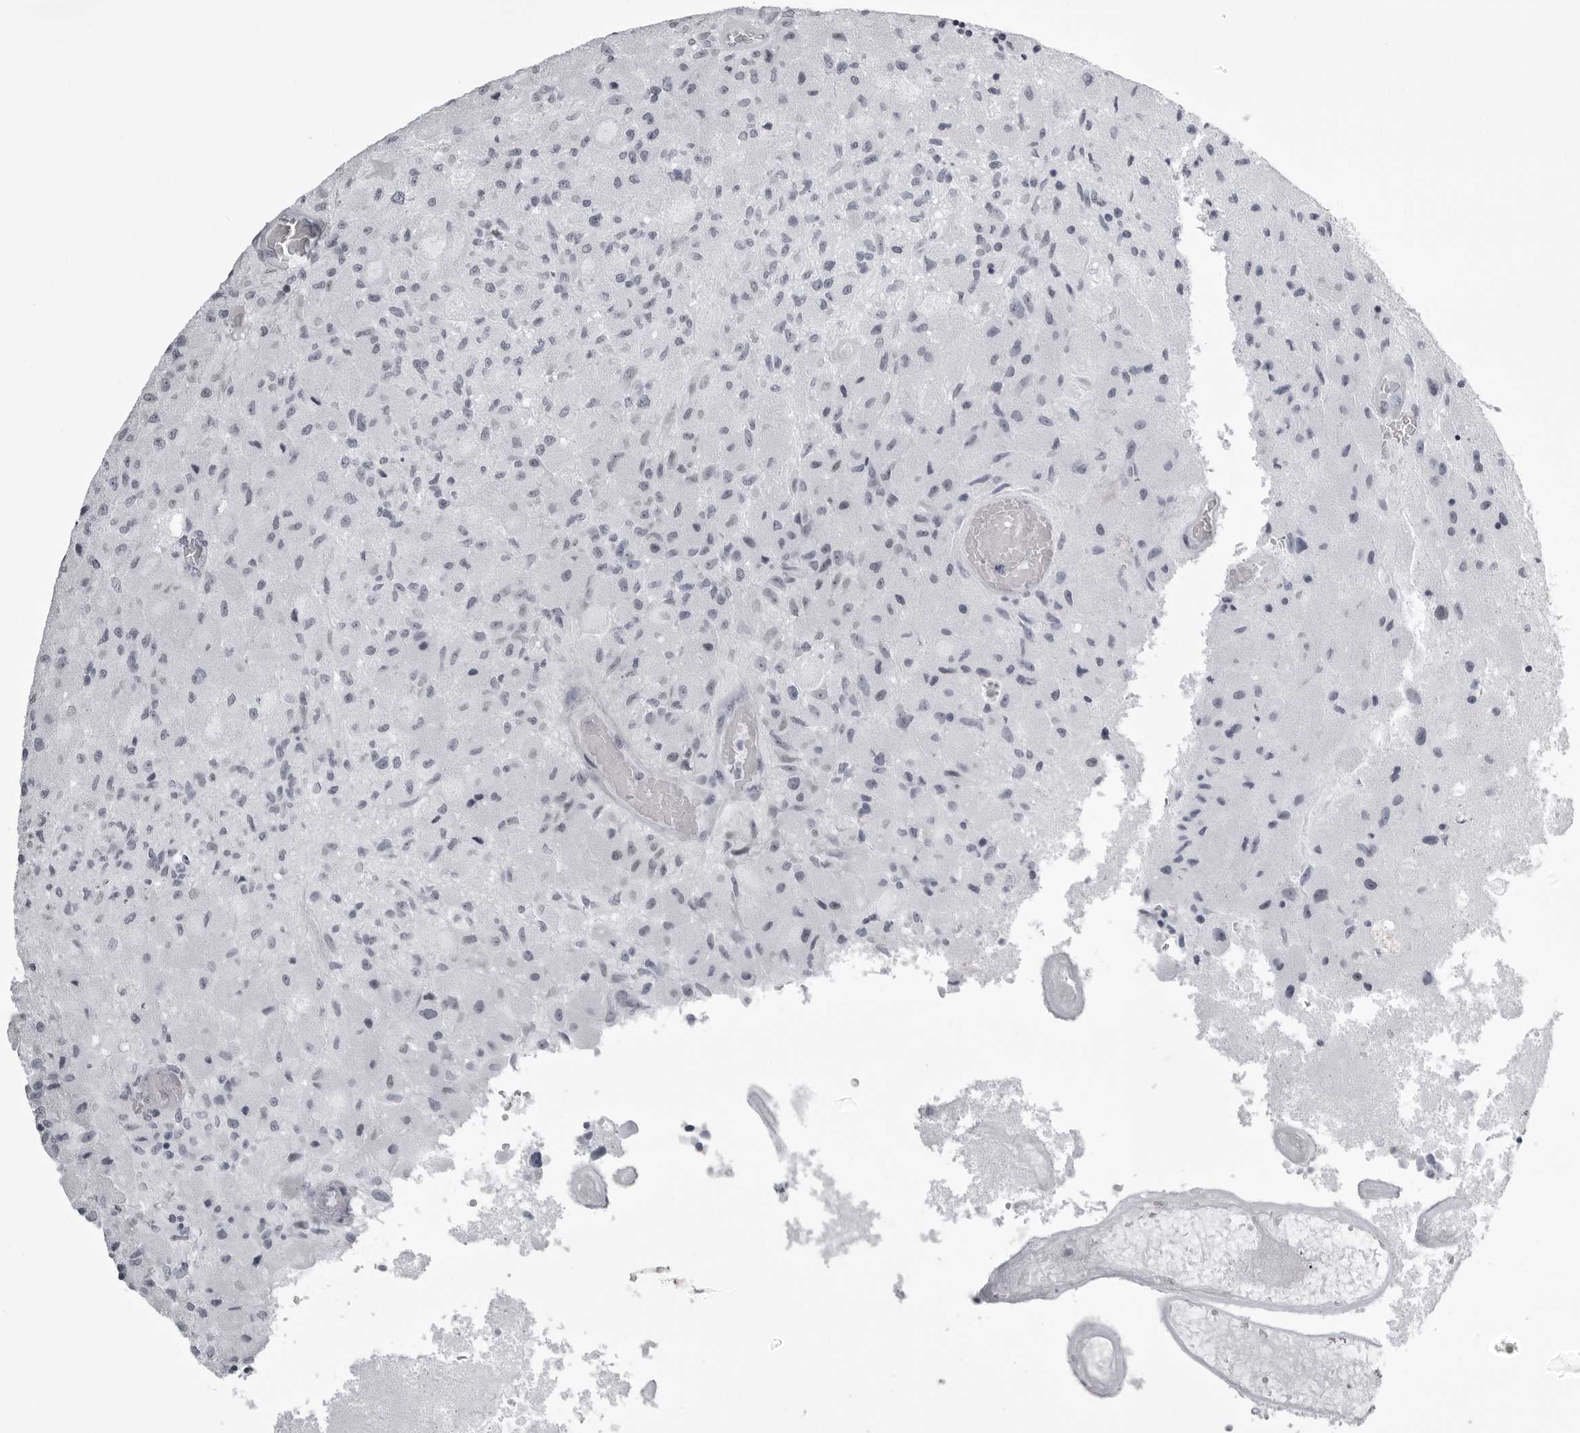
{"staining": {"intensity": "negative", "quantity": "none", "location": "none"}, "tissue": "glioma", "cell_type": "Tumor cells", "image_type": "cancer", "snomed": [{"axis": "morphology", "description": "Normal tissue, NOS"}, {"axis": "morphology", "description": "Glioma, malignant, High grade"}, {"axis": "topography", "description": "Cerebral cortex"}], "caption": "This is an immunohistochemistry image of glioma. There is no positivity in tumor cells.", "gene": "UROD", "patient": {"sex": "male", "age": 77}}